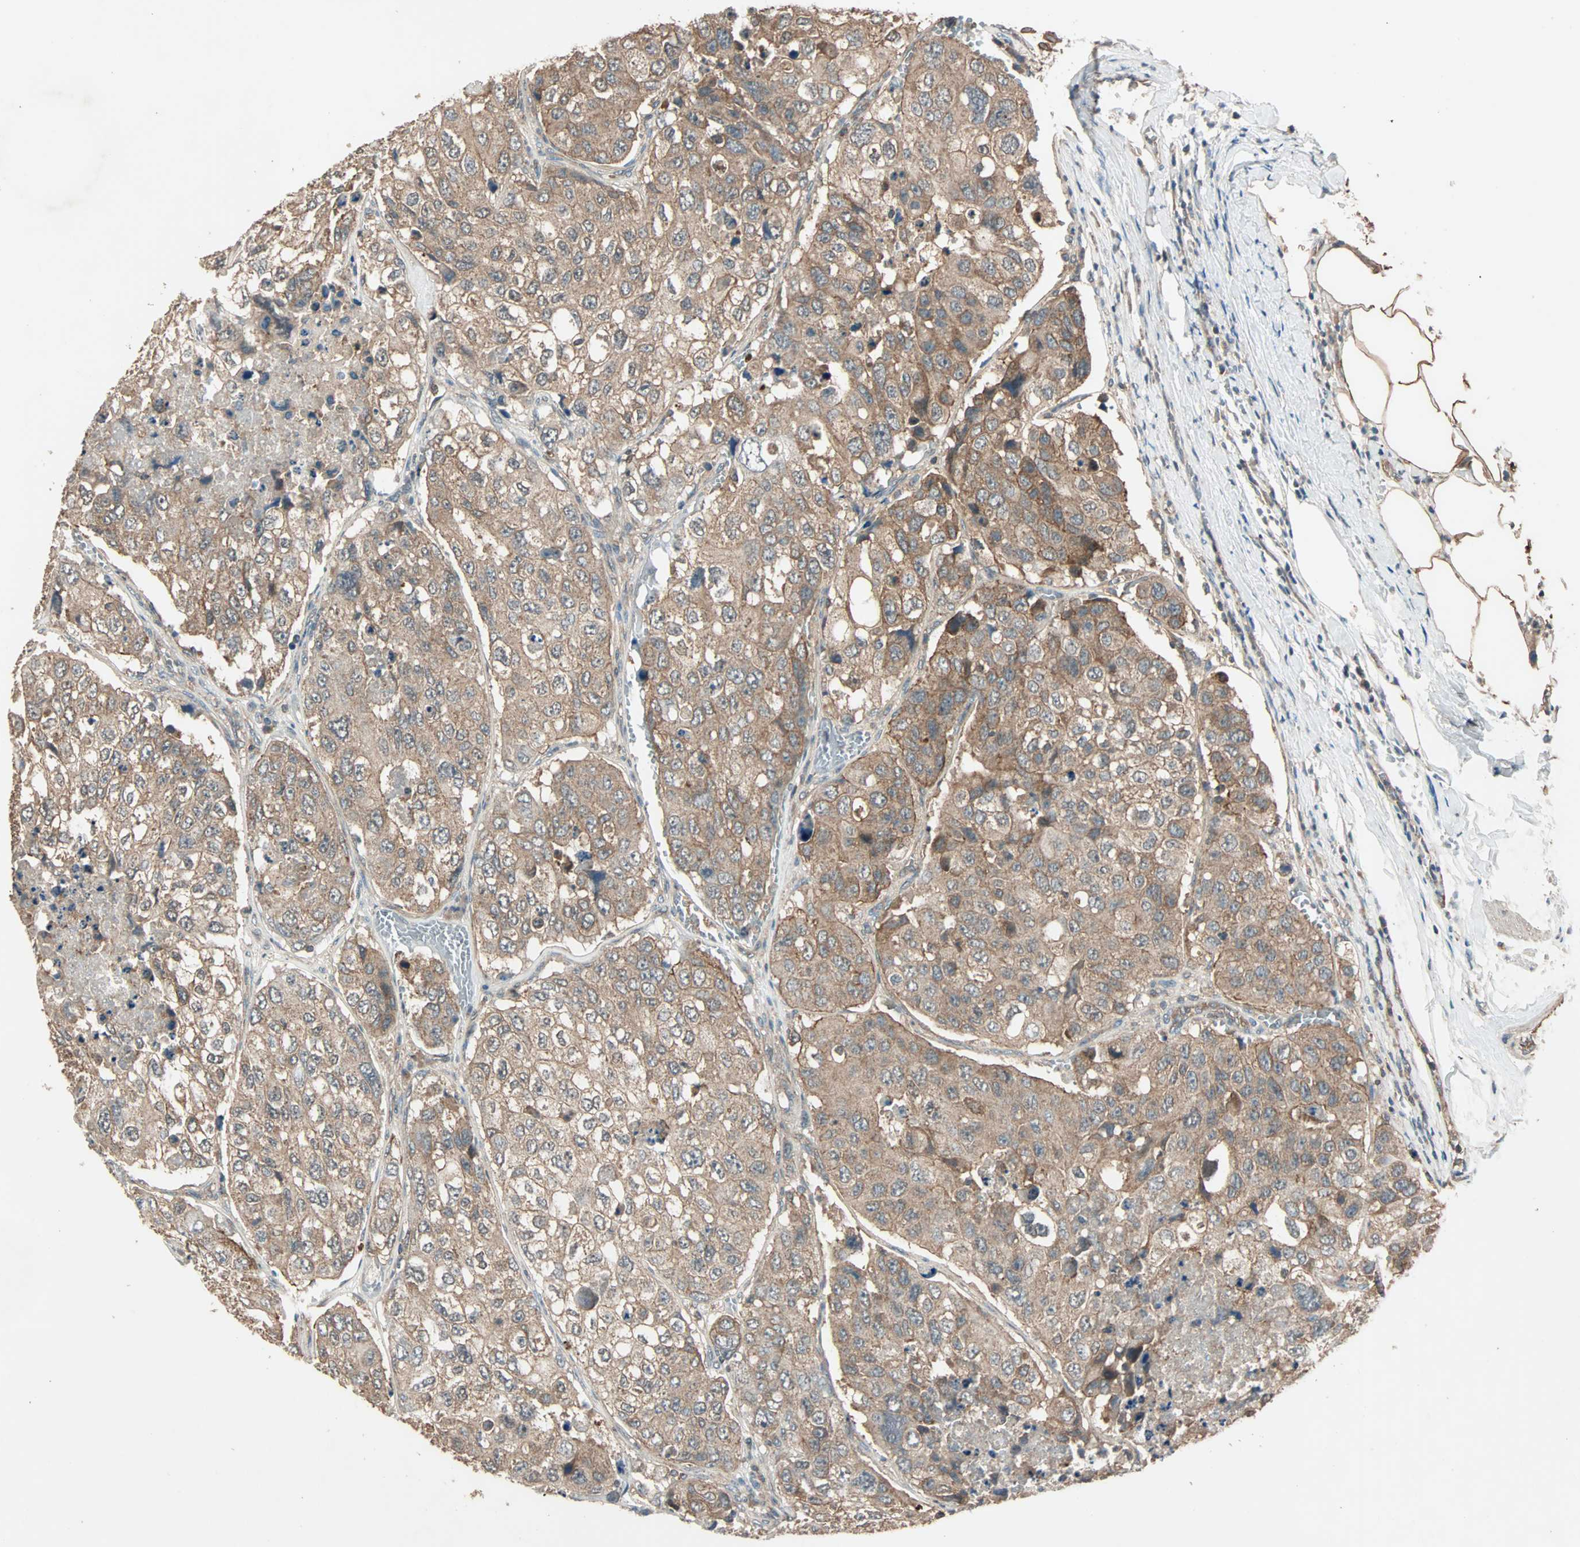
{"staining": {"intensity": "weak", "quantity": ">75%", "location": "cytoplasmic/membranous"}, "tissue": "urothelial cancer", "cell_type": "Tumor cells", "image_type": "cancer", "snomed": [{"axis": "morphology", "description": "Urothelial carcinoma, High grade"}, {"axis": "topography", "description": "Lymph node"}, {"axis": "topography", "description": "Urinary bladder"}], "caption": "The histopathology image displays staining of urothelial cancer, revealing weak cytoplasmic/membranous protein staining (brown color) within tumor cells.", "gene": "MAP3K21", "patient": {"sex": "male", "age": 51}}